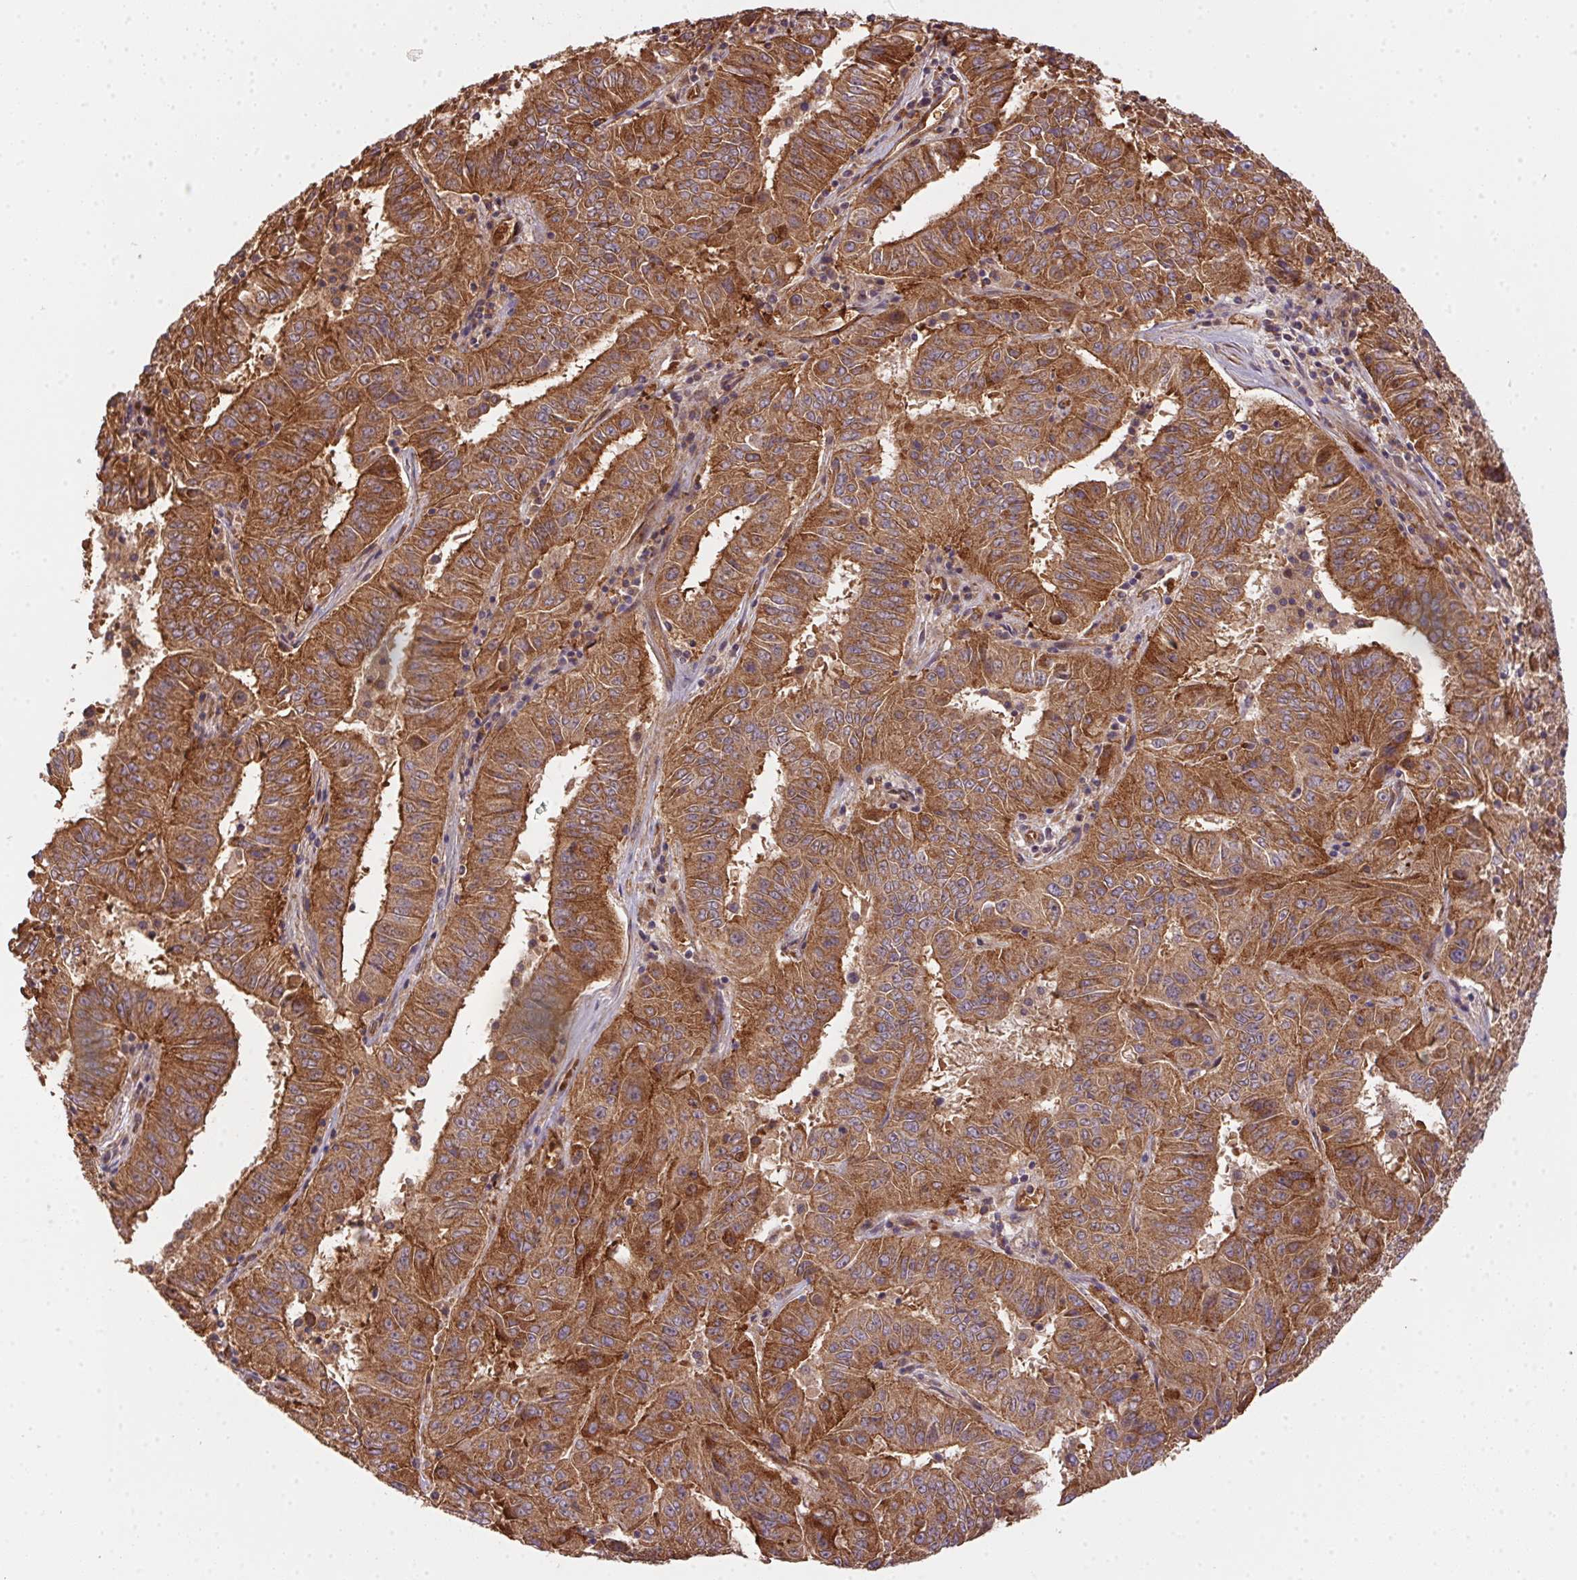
{"staining": {"intensity": "strong", "quantity": ">75%", "location": "cytoplasmic/membranous"}, "tissue": "pancreatic cancer", "cell_type": "Tumor cells", "image_type": "cancer", "snomed": [{"axis": "morphology", "description": "Adenocarcinoma, NOS"}, {"axis": "topography", "description": "Pancreas"}], "caption": "Protein expression analysis of pancreatic cancer (adenocarcinoma) shows strong cytoplasmic/membranous expression in about >75% of tumor cells.", "gene": "USE1", "patient": {"sex": "male", "age": 63}}